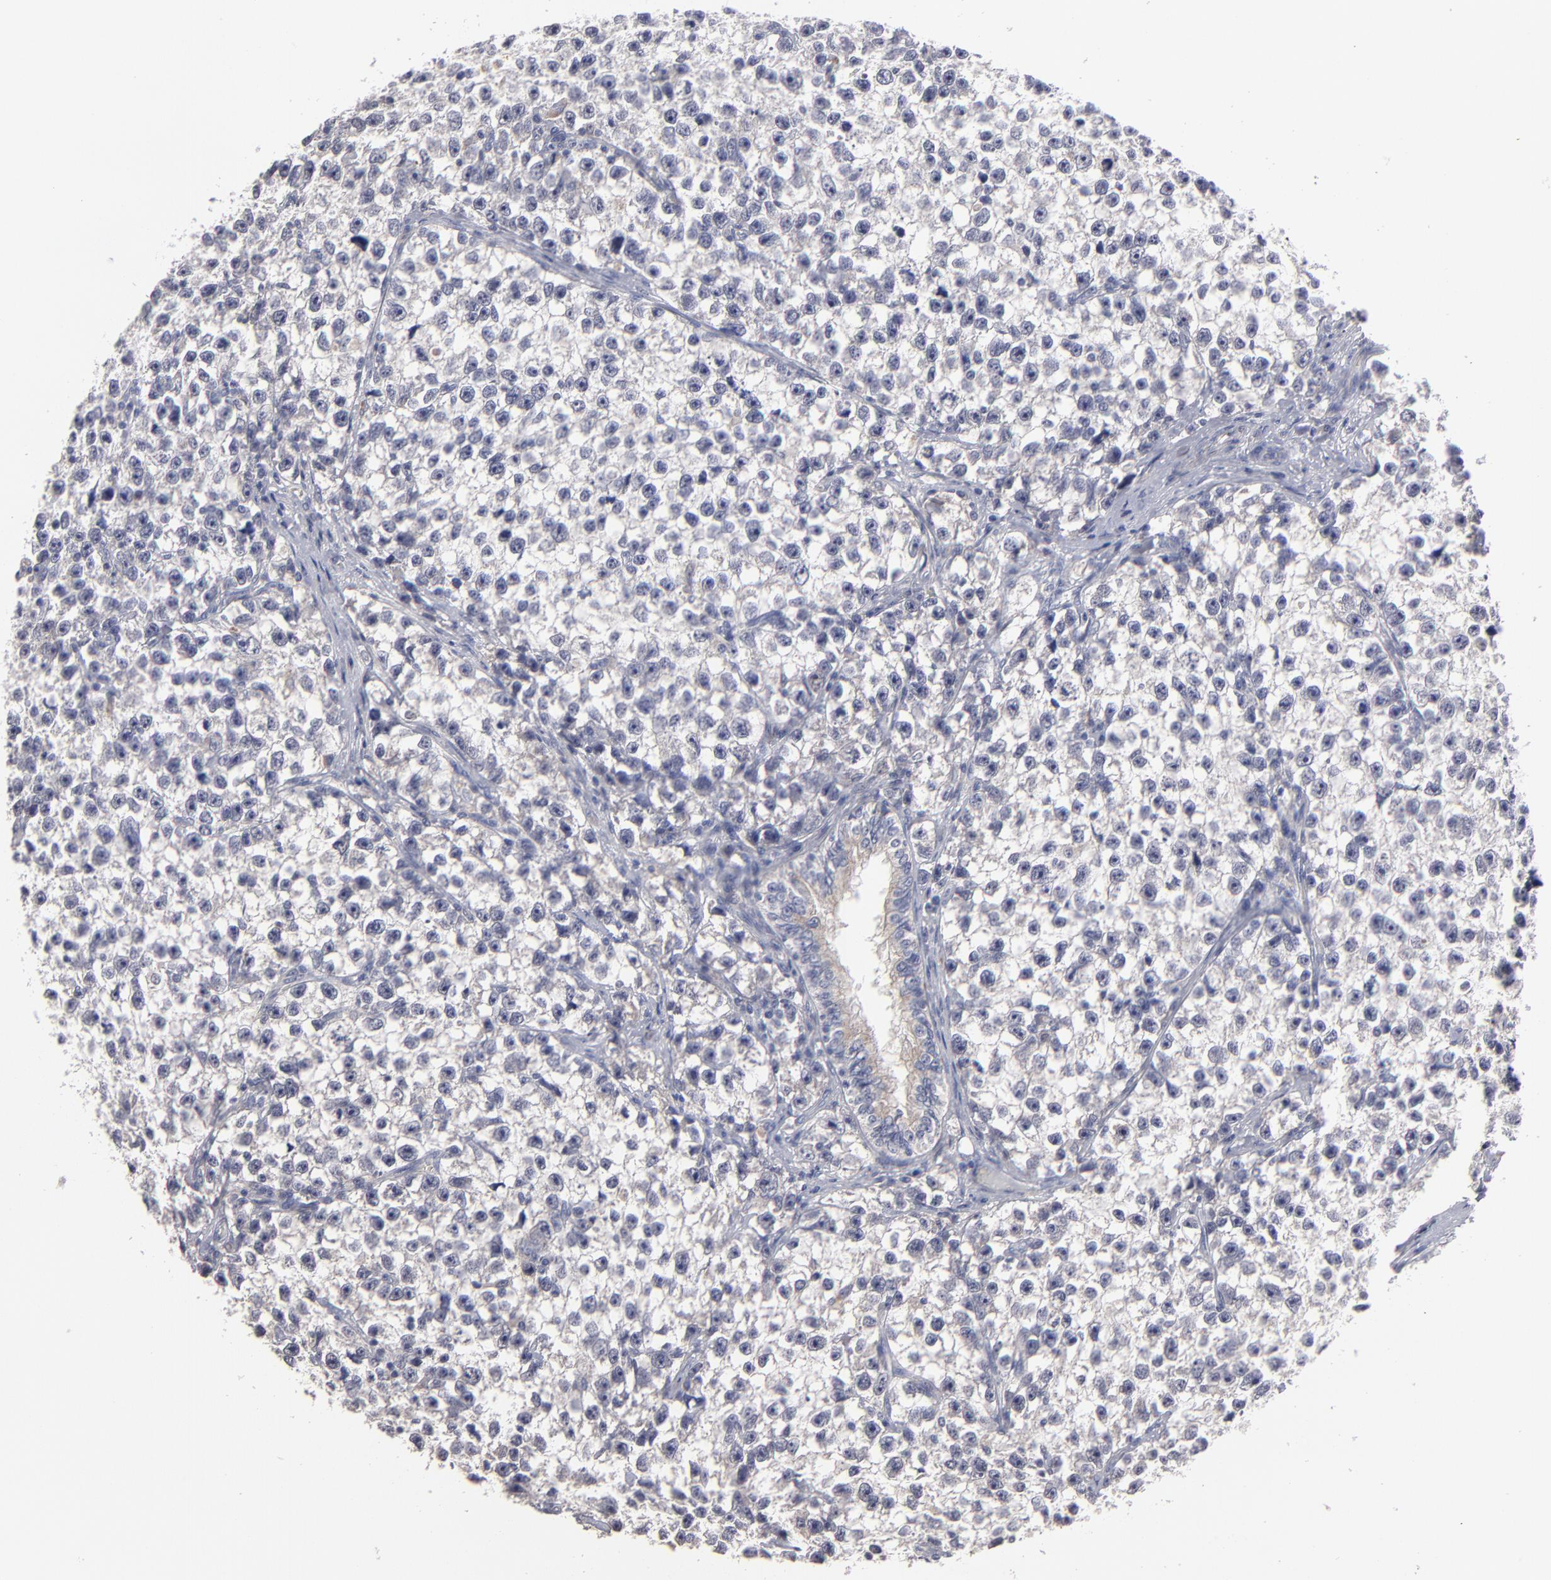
{"staining": {"intensity": "negative", "quantity": "none", "location": "none"}, "tissue": "testis cancer", "cell_type": "Tumor cells", "image_type": "cancer", "snomed": [{"axis": "morphology", "description": "Seminoma, NOS"}, {"axis": "morphology", "description": "Carcinoma, Embryonal, NOS"}, {"axis": "topography", "description": "Testis"}], "caption": "Tumor cells show no significant protein staining in seminoma (testis).", "gene": "GPM6B", "patient": {"sex": "male", "age": 30}}